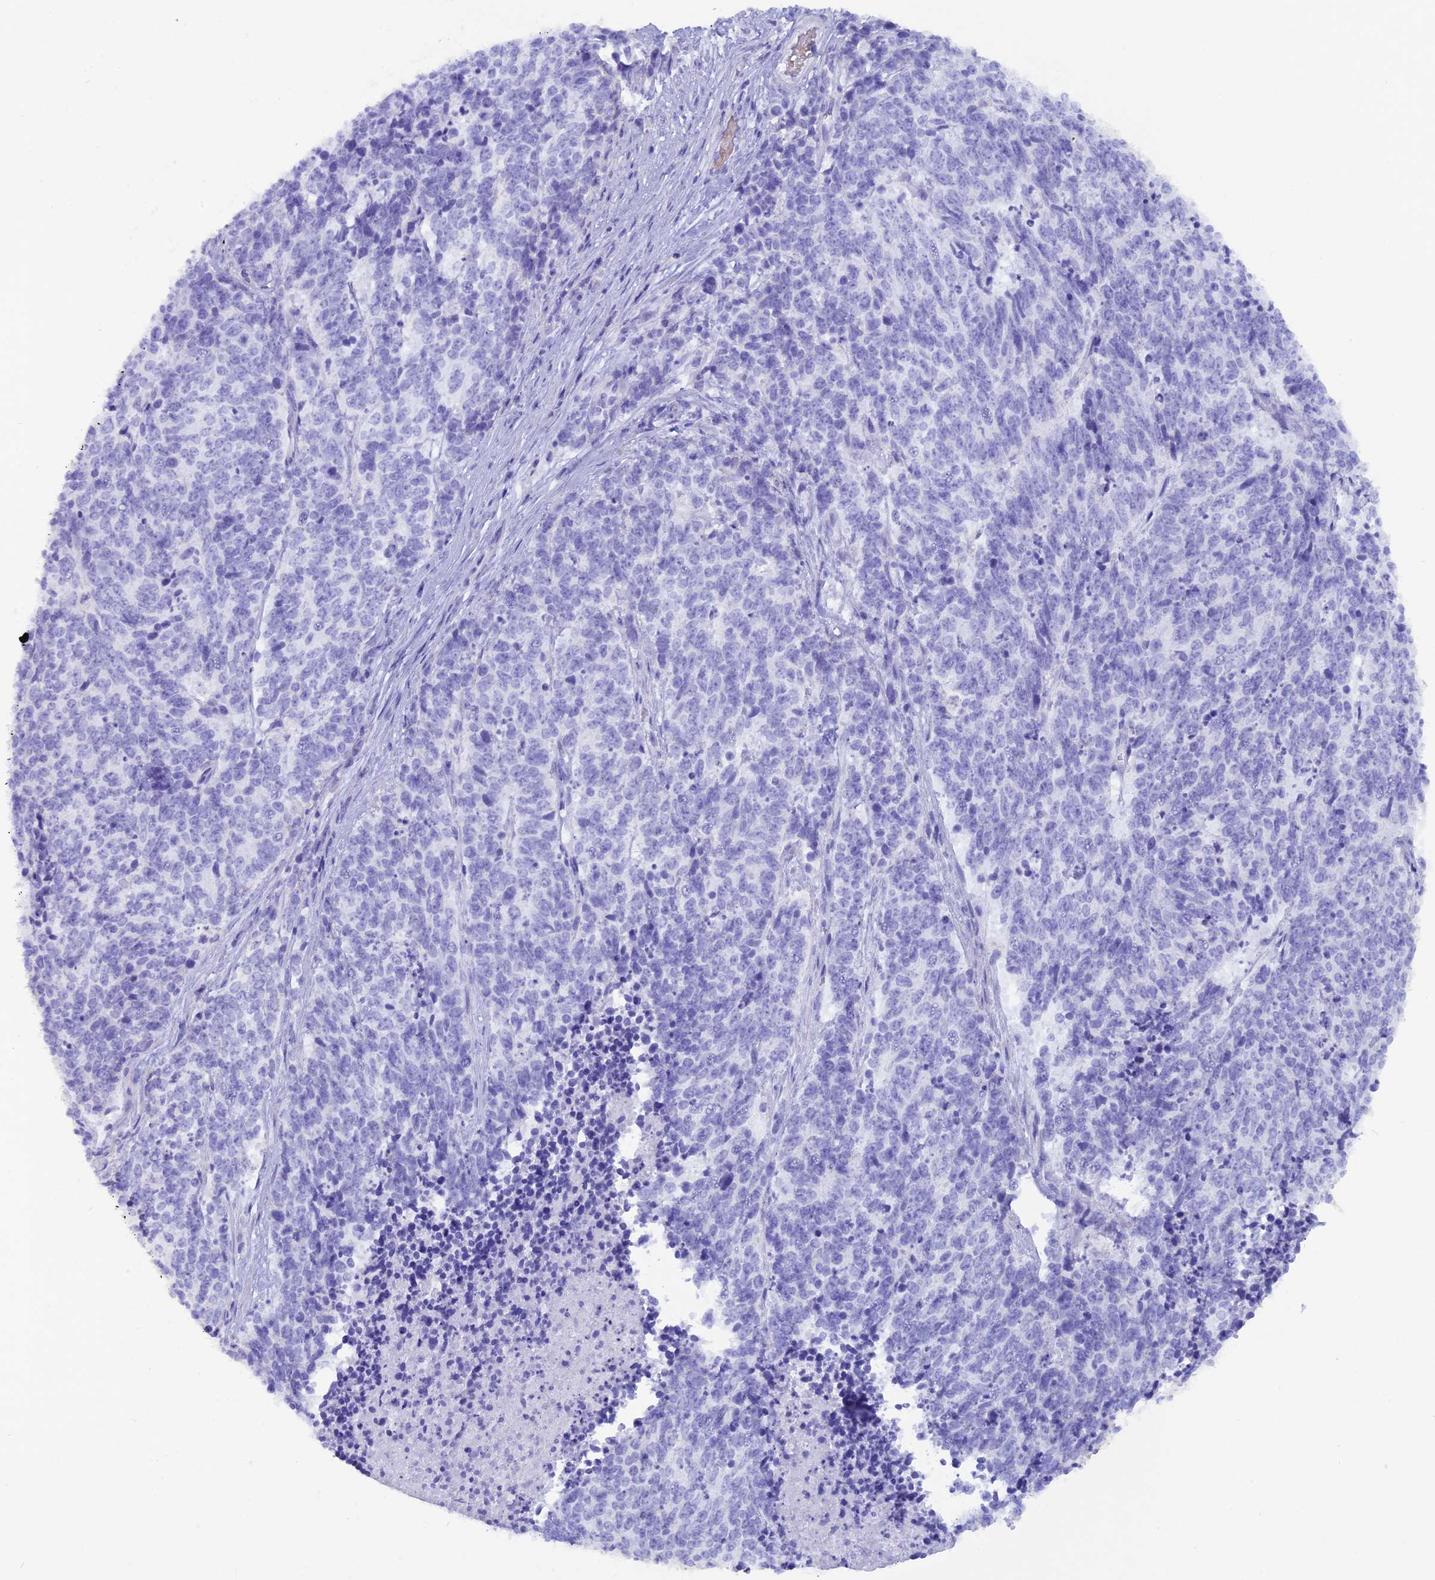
{"staining": {"intensity": "negative", "quantity": "none", "location": "none"}, "tissue": "cervical cancer", "cell_type": "Tumor cells", "image_type": "cancer", "snomed": [{"axis": "morphology", "description": "Squamous cell carcinoma, NOS"}, {"axis": "topography", "description": "Cervix"}], "caption": "Immunohistochemistry photomicrograph of neoplastic tissue: human cervical cancer stained with DAB displays no significant protein expression in tumor cells.", "gene": "GLYATL1", "patient": {"sex": "female", "age": 29}}